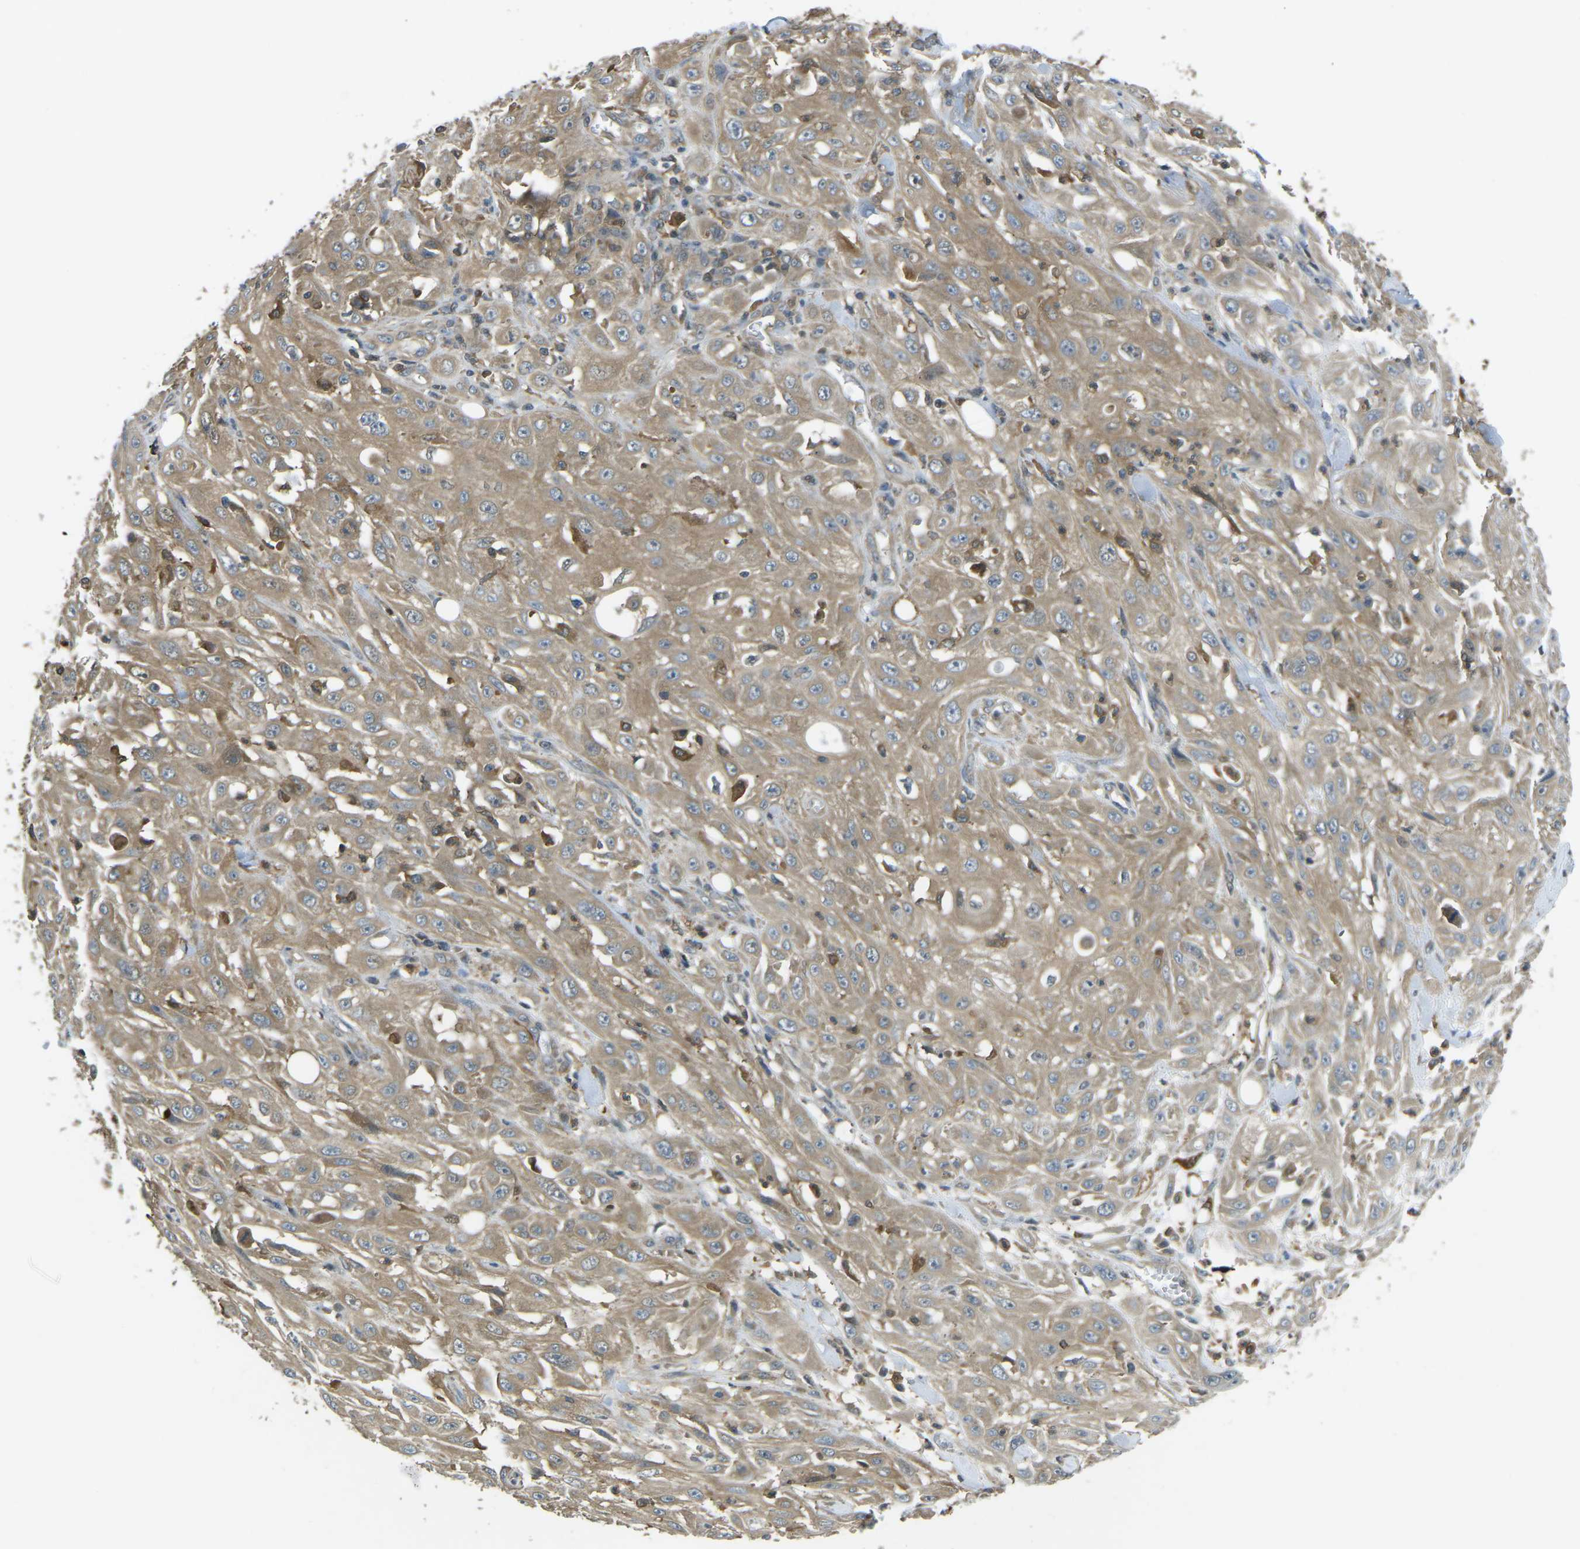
{"staining": {"intensity": "weak", "quantity": ">75%", "location": "cytoplasmic/membranous"}, "tissue": "skin cancer", "cell_type": "Tumor cells", "image_type": "cancer", "snomed": [{"axis": "morphology", "description": "Squamous cell carcinoma, NOS"}, {"axis": "morphology", "description": "Squamous cell carcinoma, metastatic, NOS"}, {"axis": "topography", "description": "Skin"}, {"axis": "topography", "description": "Lymph node"}], "caption": "This is a micrograph of immunohistochemistry (IHC) staining of metastatic squamous cell carcinoma (skin), which shows weak expression in the cytoplasmic/membranous of tumor cells.", "gene": "PIEZO2", "patient": {"sex": "male", "age": 75}}